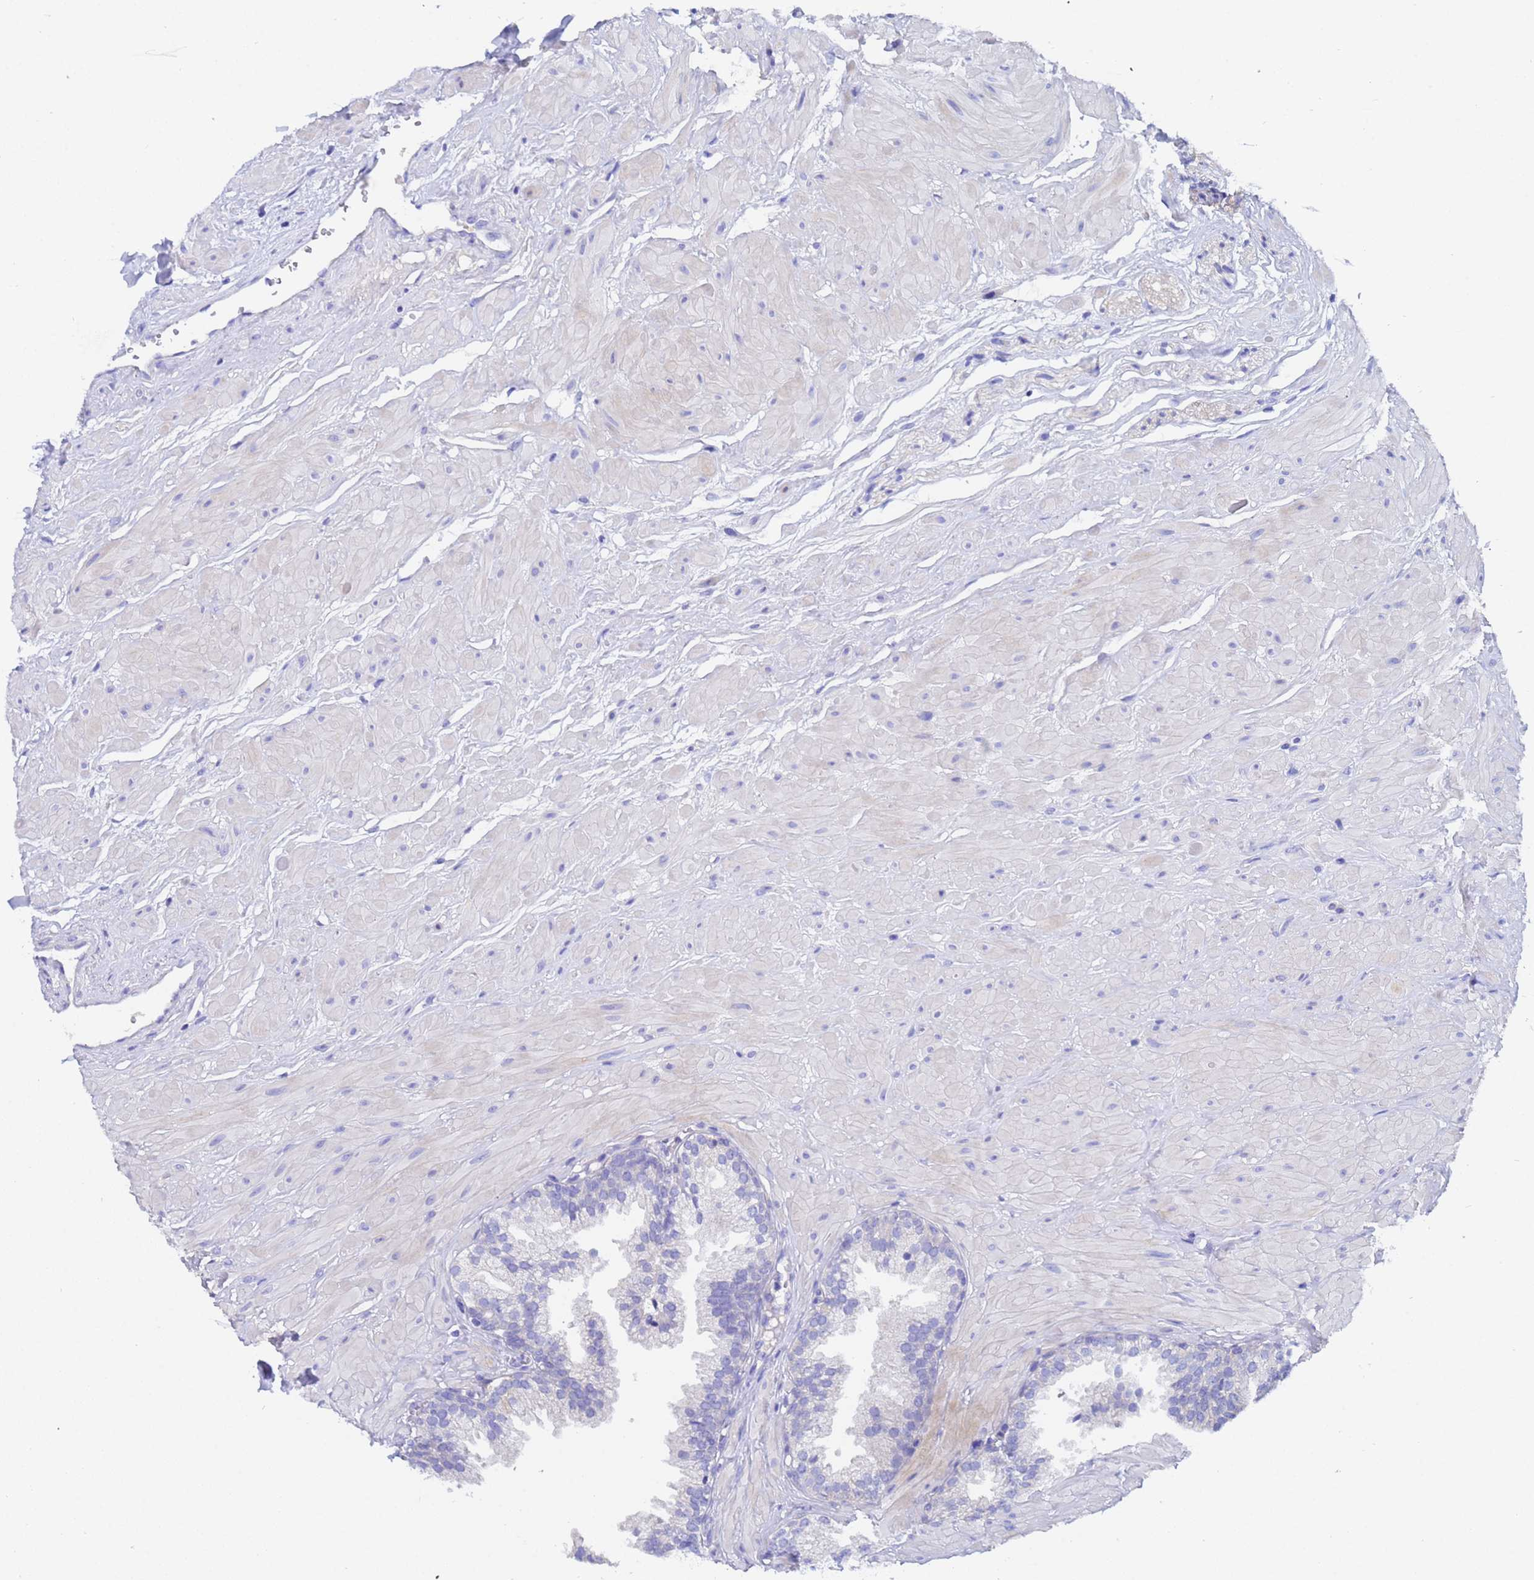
{"staining": {"intensity": "negative", "quantity": "none", "location": "none"}, "tissue": "prostate", "cell_type": "Glandular cells", "image_type": "normal", "snomed": [{"axis": "morphology", "description": "Normal tissue, NOS"}, {"axis": "topography", "description": "Prostate"}, {"axis": "topography", "description": "Peripheral nerve tissue"}], "caption": "Immunohistochemistry histopathology image of unremarkable human prostate stained for a protein (brown), which displays no staining in glandular cells. (DAB (3,3'-diaminobenzidine) IHC visualized using brightfield microscopy, high magnification).", "gene": "UBE2O", "patient": {"sex": "male", "age": 55}}